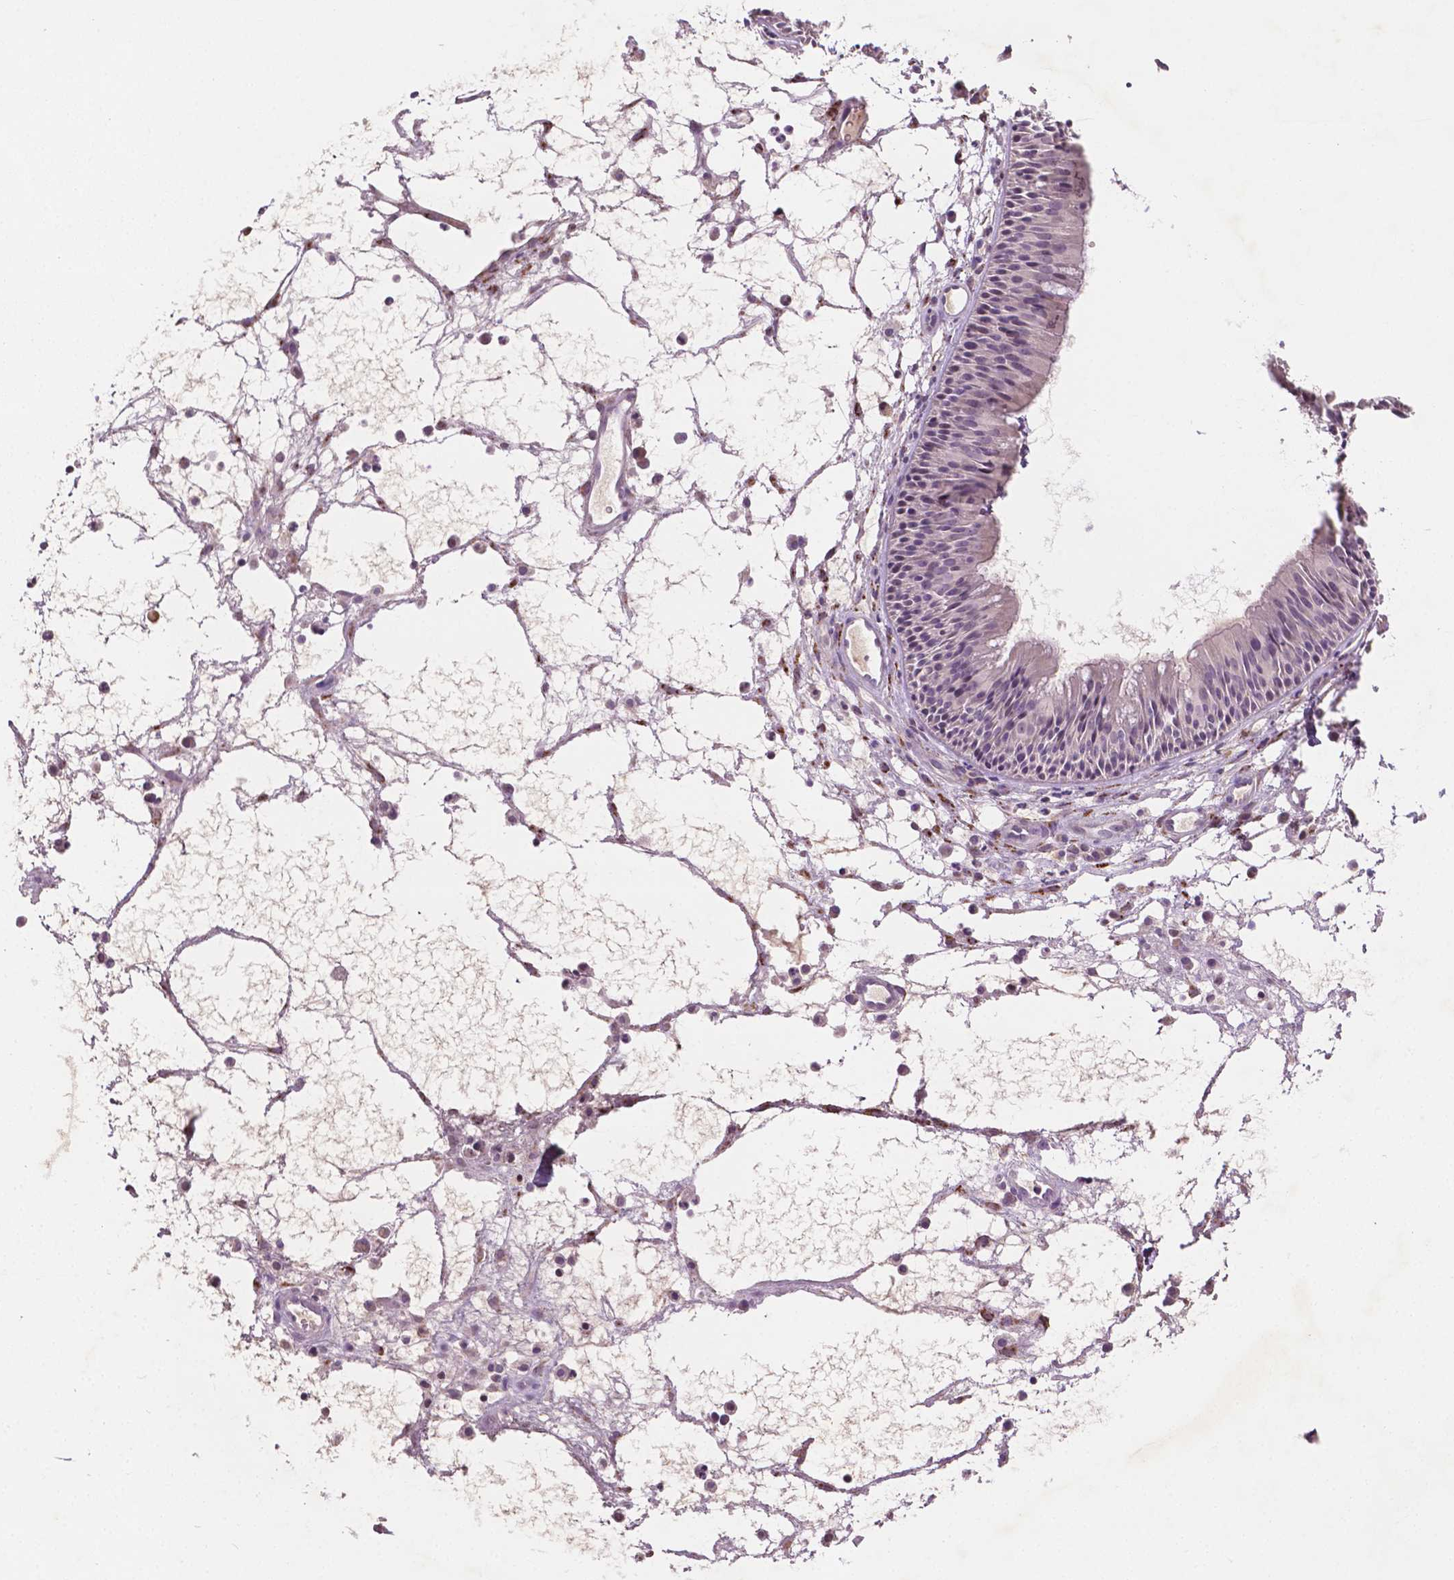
{"staining": {"intensity": "negative", "quantity": "none", "location": "none"}, "tissue": "nasopharynx", "cell_type": "Respiratory epithelial cells", "image_type": "normal", "snomed": [{"axis": "morphology", "description": "Normal tissue, NOS"}, {"axis": "topography", "description": "Nasopharynx"}], "caption": "IHC histopathology image of normal human nasopharynx stained for a protein (brown), which shows no staining in respiratory epithelial cells. Brightfield microscopy of IHC stained with DAB (brown) and hematoxylin (blue), captured at high magnification.", "gene": "MROH6", "patient": {"sex": "male", "age": 31}}